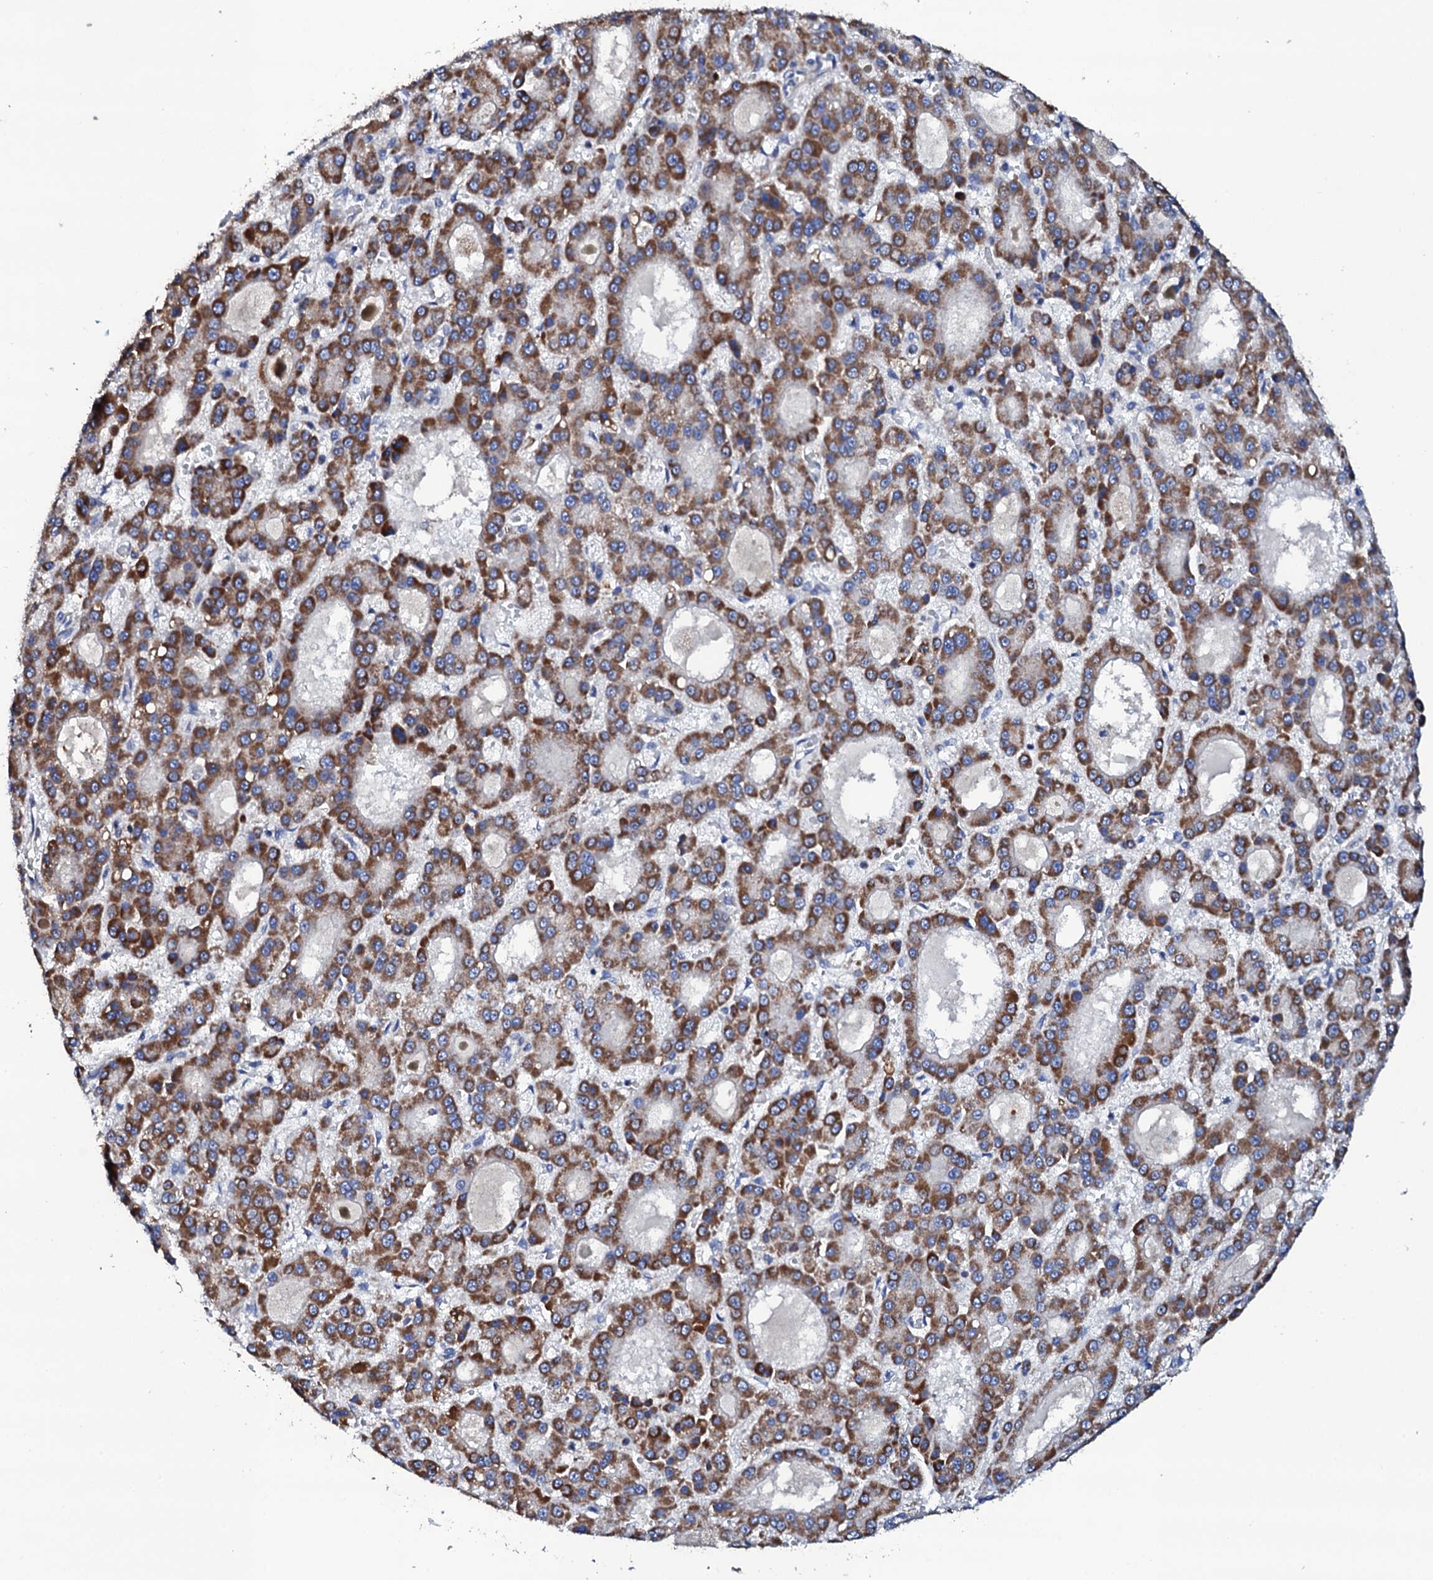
{"staining": {"intensity": "moderate", "quantity": ">75%", "location": "cytoplasmic/membranous"}, "tissue": "liver cancer", "cell_type": "Tumor cells", "image_type": "cancer", "snomed": [{"axis": "morphology", "description": "Carcinoma, Hepatocellular, NOS"}, {"axis": "topography", "description": "Liver"}], "caption": "This is an image of immunohistochemistry staining of liver hepatocellular carcinoma, which shows moderate expression in the cytoplasmic/membranous of tumor cells.", "gene": "TCAF2", "patient": {"sex": "male", "age": 70}}